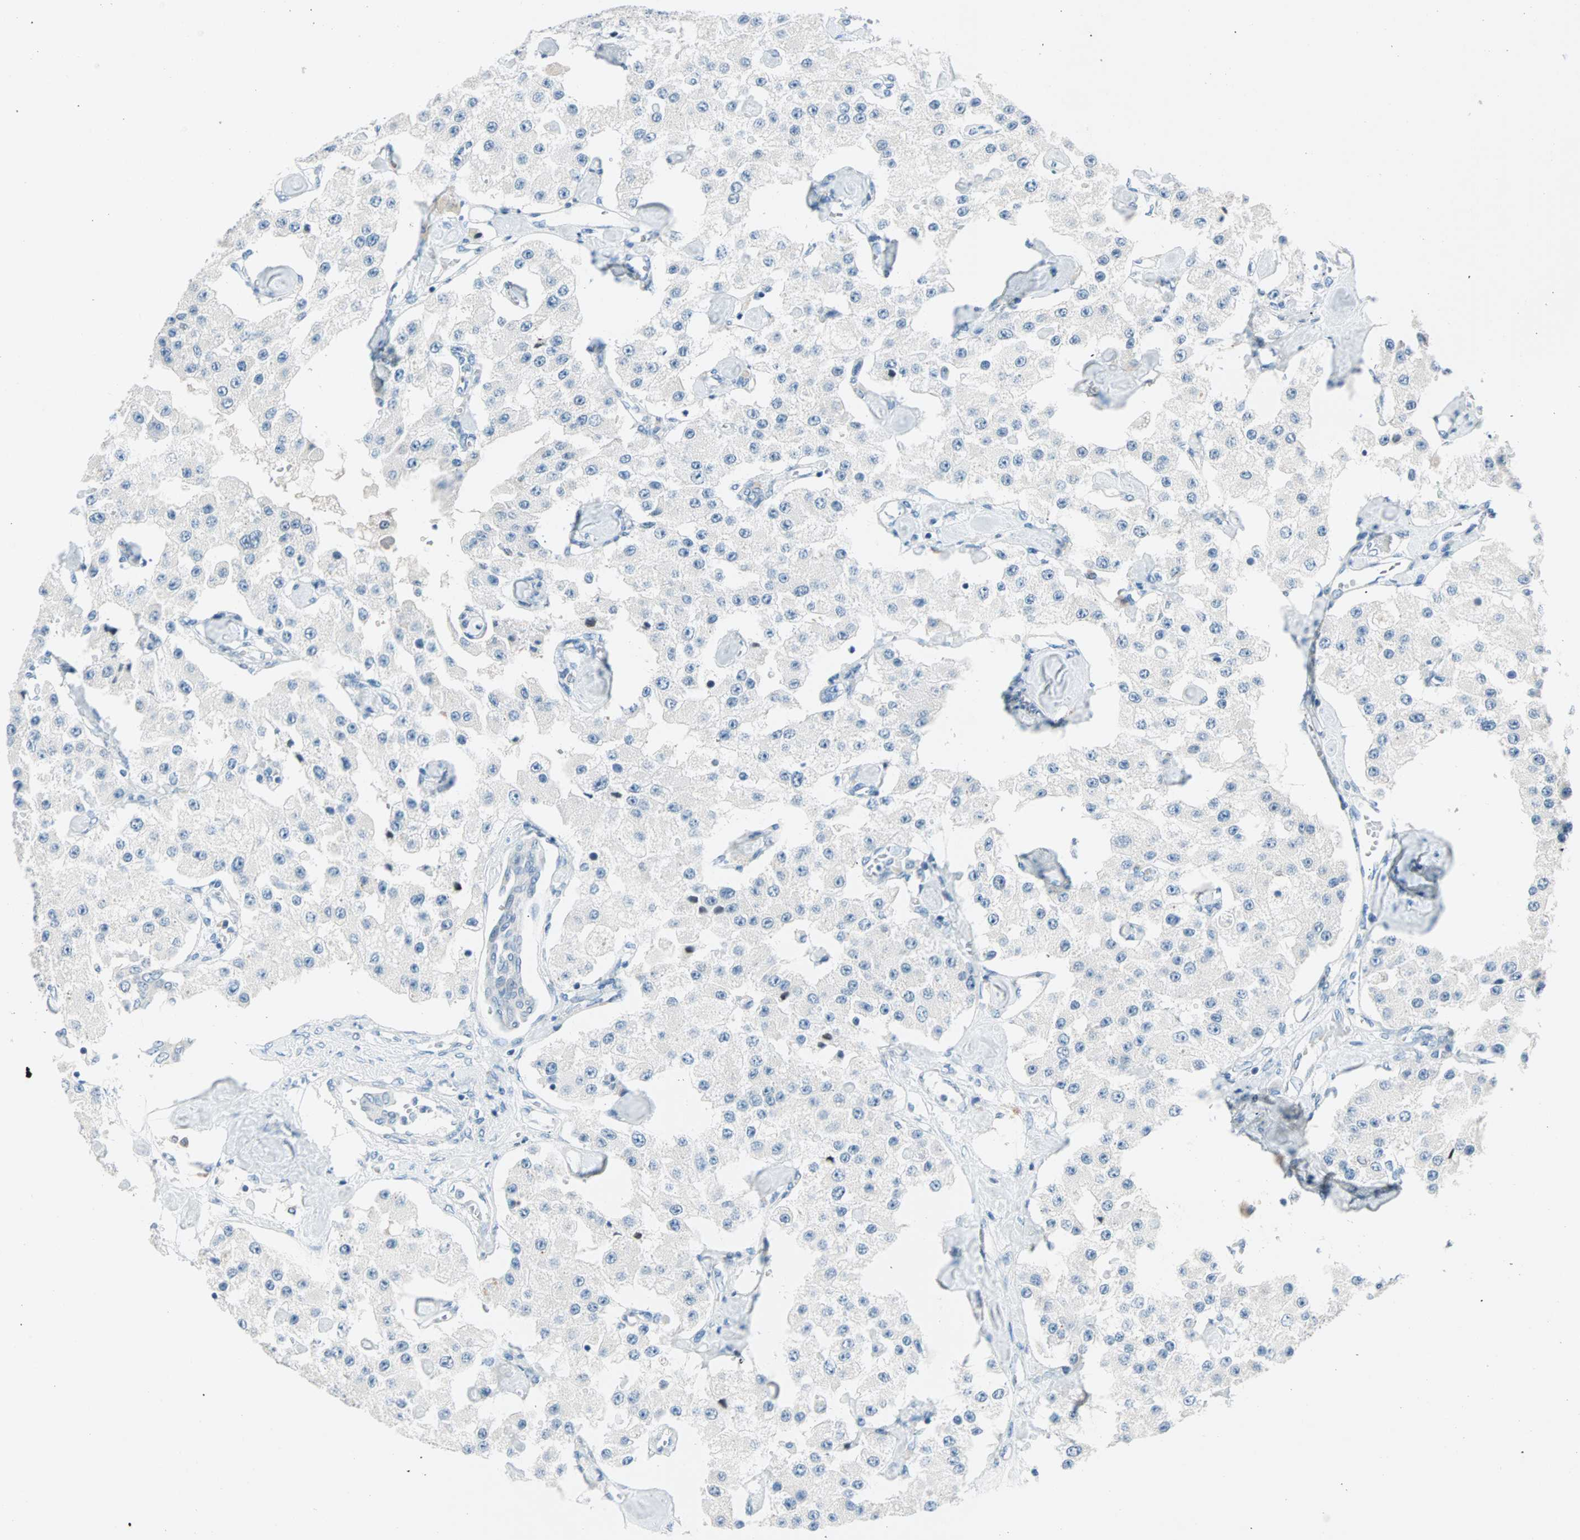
{"staining": {"intensity": "negative", "quantity": "none", "location": "none"}, "tissue": "carcinoid", "cell_type": "Tumor cells", "image_type": "cancer", "snomed": [{"axis": "morphology", "description": "Carcinoid, malignant, NOS"}, {"axis": "topography", "description": "Pancreas"}], "caption": "An IHC photomicrograph of carcinoid (malignant) is shown. There is no staining in tumor cells of carcinoid (malignant).", "gene": "TMEM163", "patient": {"sex": "male", "age": 41}}